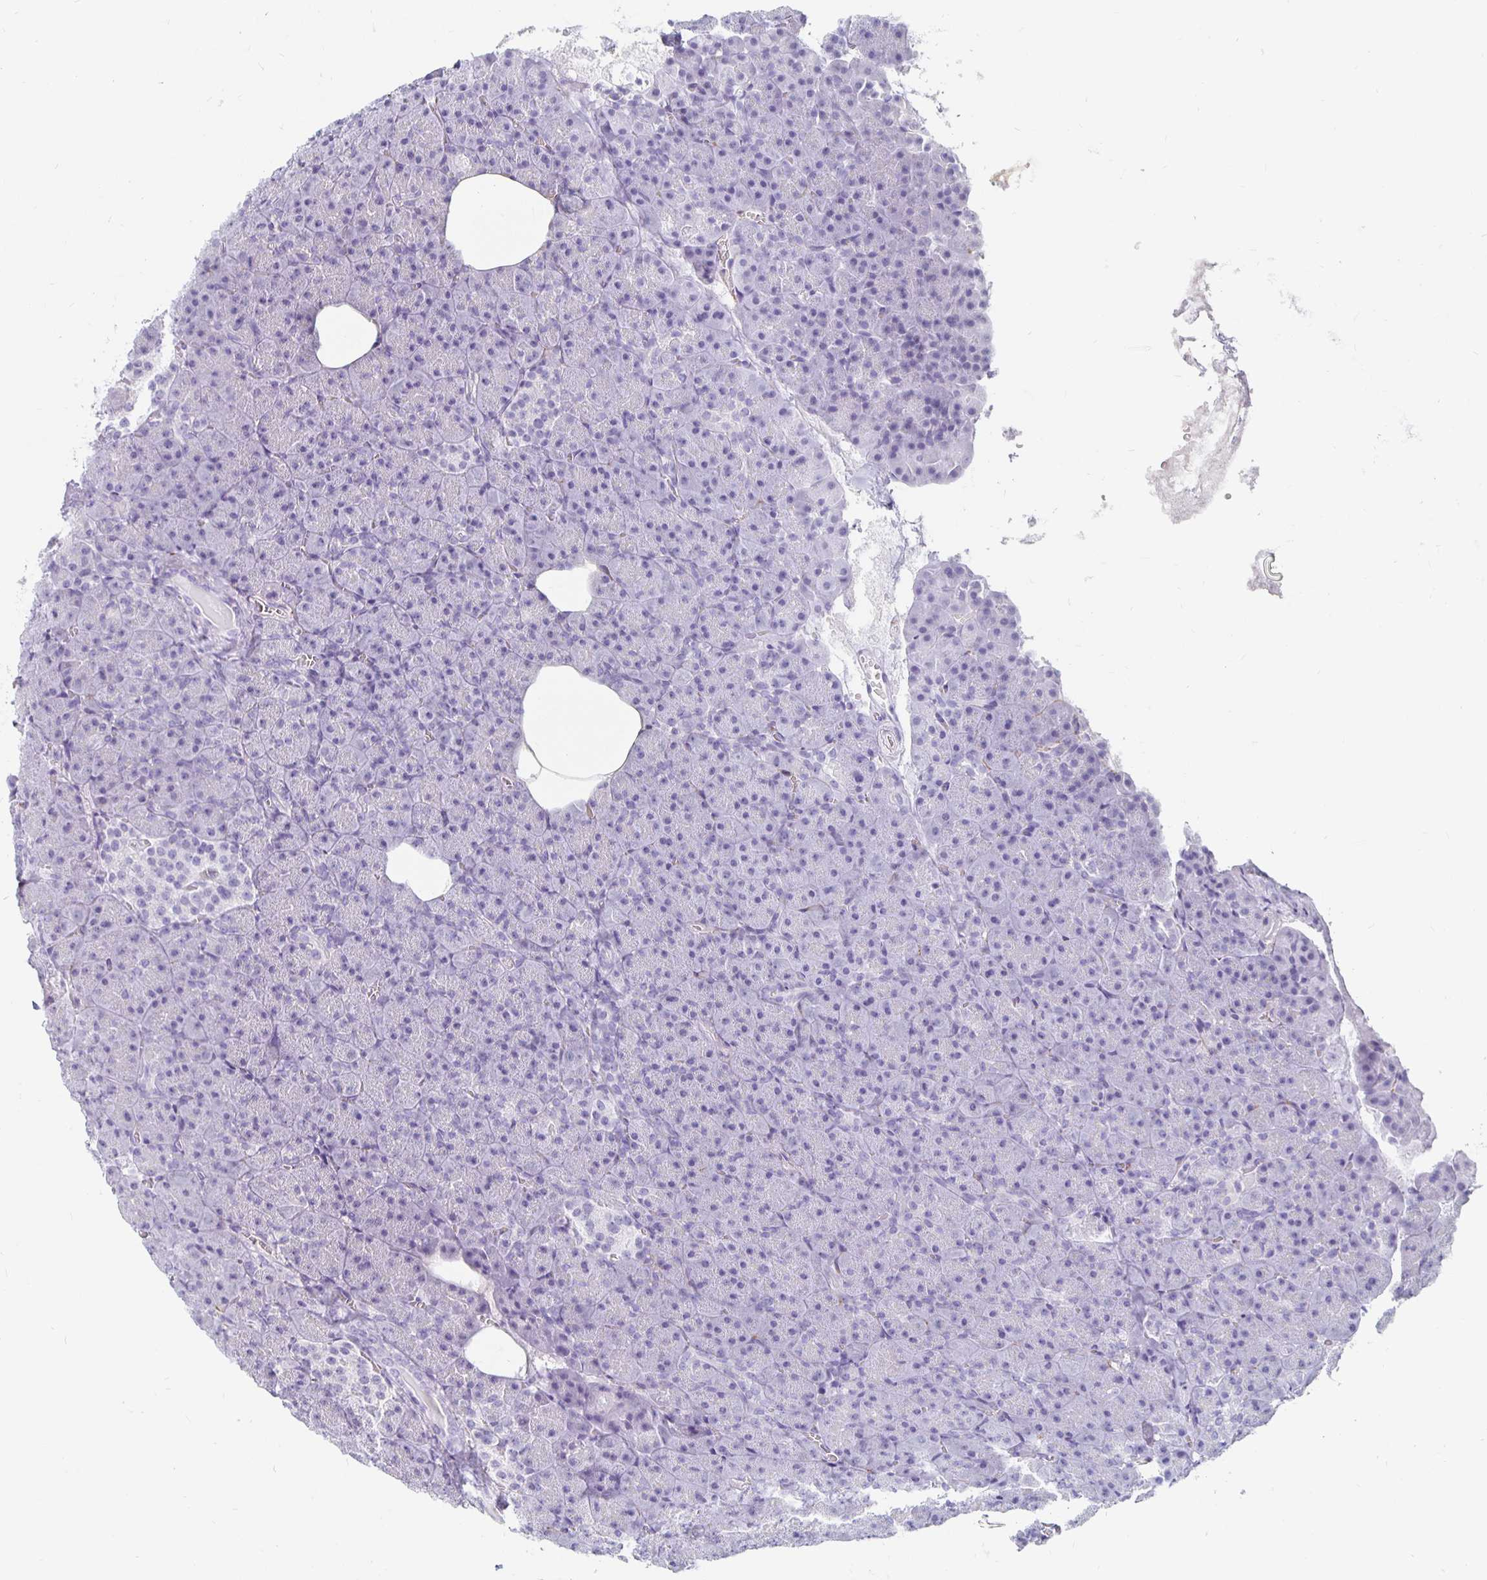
{"staining": {"intensity": "negative", "quantity": "none", "location": "none"}, "tissue": "pancreas", "cell_type": "Exocrine glandular cells", "image_type": "normal", "snomed": [{"axis": "morphology", "description": "Normal tissue, NOS"}, {"axis": "topography", "description": "Pancreas"}], "caption": "High magnification brightfield microscopy of benign pancreas stained with DAB (brown) and counterstained with hematoxylin (blue): exocrine glandular cells show no significant positivity.", "gene": "KCNQ2", "patient": {"sex": "female", "age": 74}}